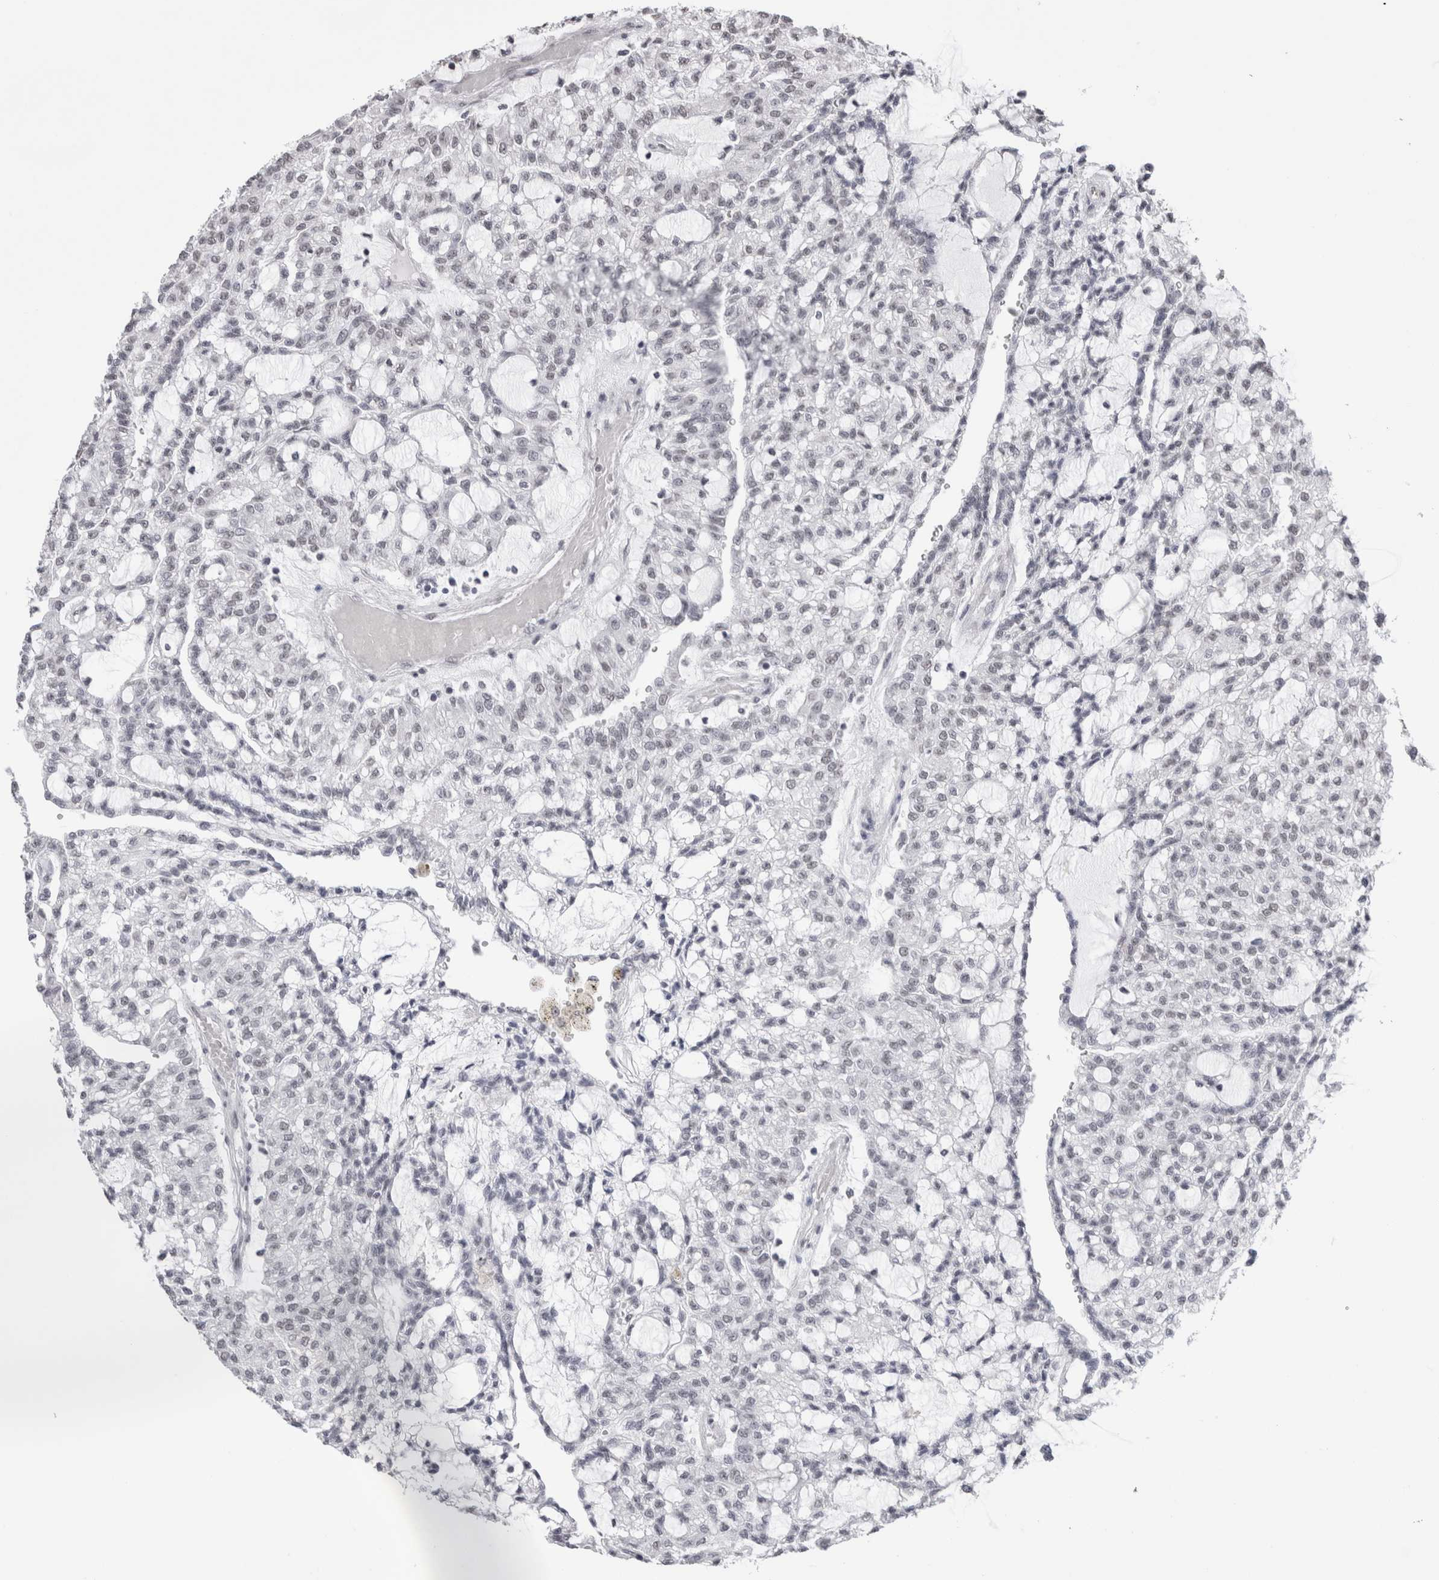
{"staining": {"intensity": "negative", "quantity": "none", "location": "none"}, "tissue": "renal cancer", "cell_type": "Tumor cells", "image_type": "cancer", "snomed": [{"axis": "morphology", "description": "Adenocarcinoma, NOS"}, {"axis": "topography", "description": "Kidney"}], "caption": "Tumor cells are negative for protein expression in human renal adenocarcinoma.", "gene": "SMC1A", "patient": {"sex": "male", "age": 63}}